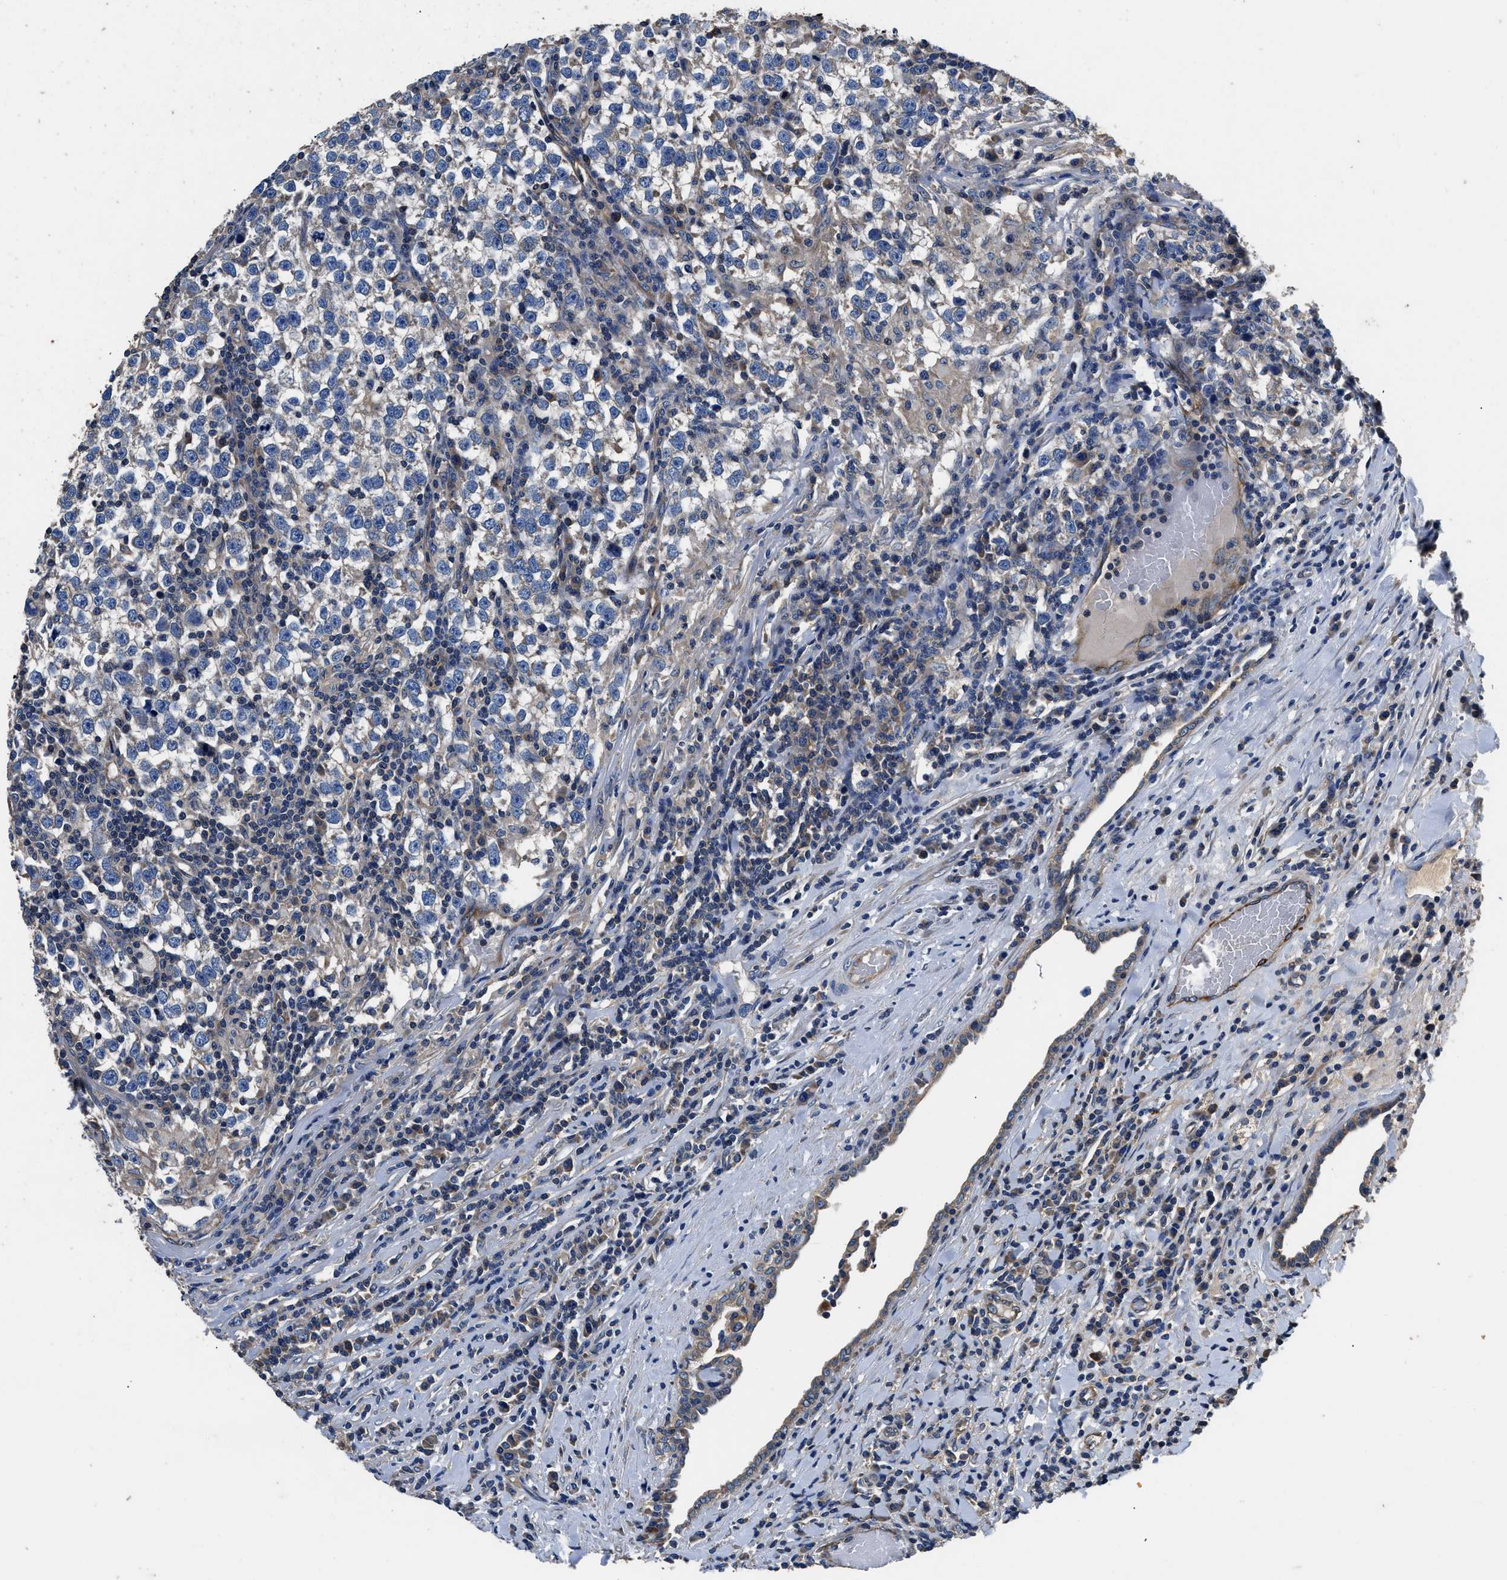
{"staining": {"intensity": "negative", "quantity": "none", "location": "none"}, "tissue": "testis cancer", "cell_type": "Tumor cells", "image_type": "cancer", "snomed": [{"axis": "morphology", "description": "Normal tissue, NOS"}, {"axis": "morphology", "description": "Seminoma, NOS"}, {"axis": "topography", "description": "Testis"}], "caption": "Immunohistochemical staining of testis seminoma reveals no significant expression in tumor cells.", "gene": "DHRS7B", "patient": {"sex": "male", "age": 43}}